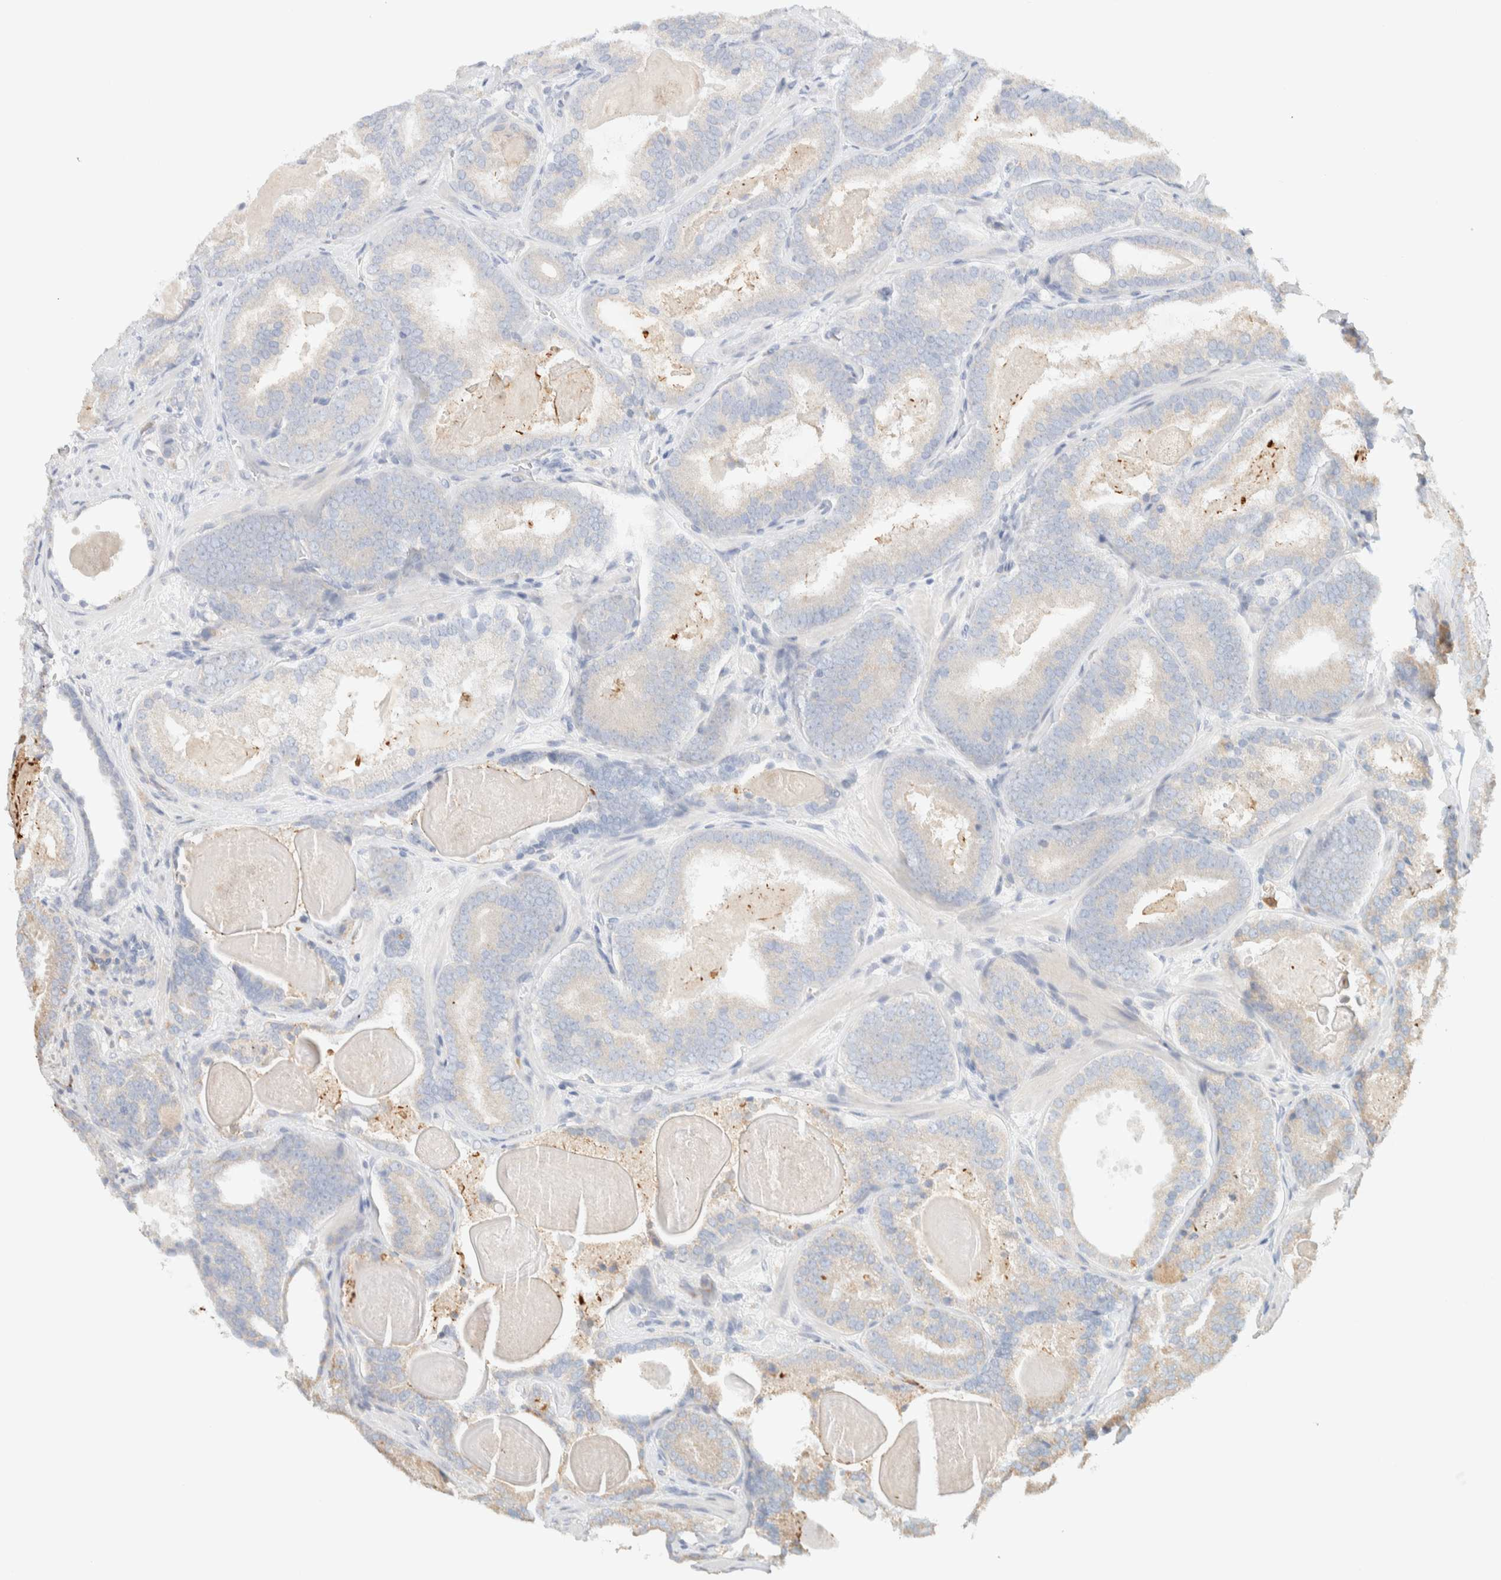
{"staining": {"intensity": "negative", "quantity": "none", "location": "none"}, "tissue": "prostate cancer", "cell_type": "Tumor cells", "image_type": "cancer", "snomed": [{"axis": "morphology", "description": "Adenocarcinoma, High grade"}, {"axis": "topography", "description": "Prostate"}], "caption": "The immunohistochemistry photomicrograph has no significant staining in tumor cells of prostate cancer tissue.", "gene": "TTC3", "patient": {"sex": "male", "age": 60}}